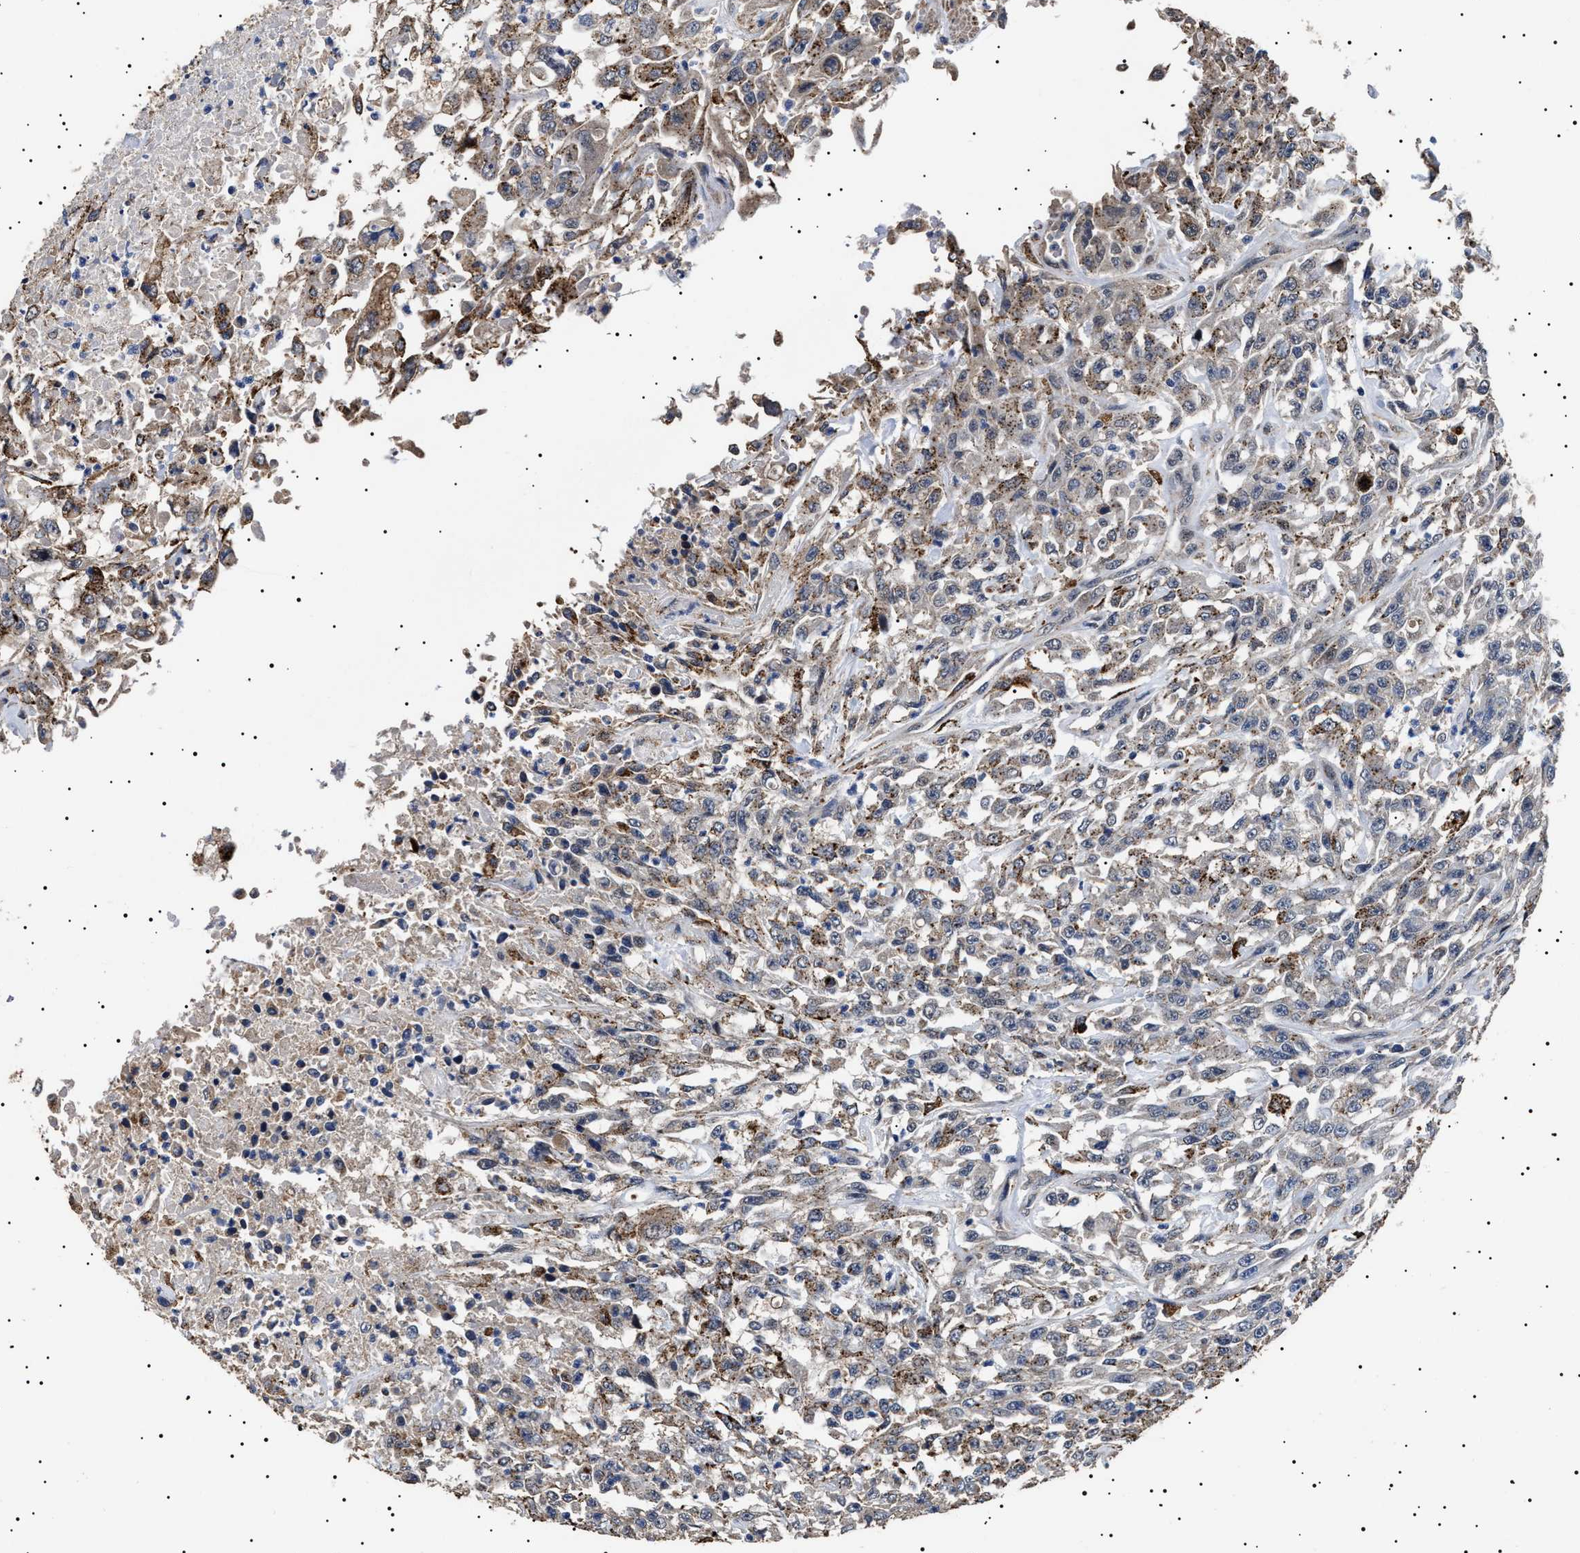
{"staining": {"intensity": "moderate", "quantity": "25%-75%", "location": "cytoplasmic/membranous"}, "tissue": "urothelial cancer", "cell_type": "Tumor cells", "image_type": "cancer", "snomed": [{"axis": "morphology", "description": "Urothelial carcinoma, High grade"}, {"axis": "topography", "description": "Urinary bladder"}], "caption": "IHC staining of urothelial cancer, which demonstrates medium levels of moderate cytoplasmic/membranous staining in about 25%-75% of tumor cells indicating moderate cytoplasmic/membranous protein expression. The staining was performed using DAB (brown) for protein detection and nuclei were counterstained in hematoxylin (blue).", "gene": "RAB34", "patient": {"sex": "male", "age": 46}}